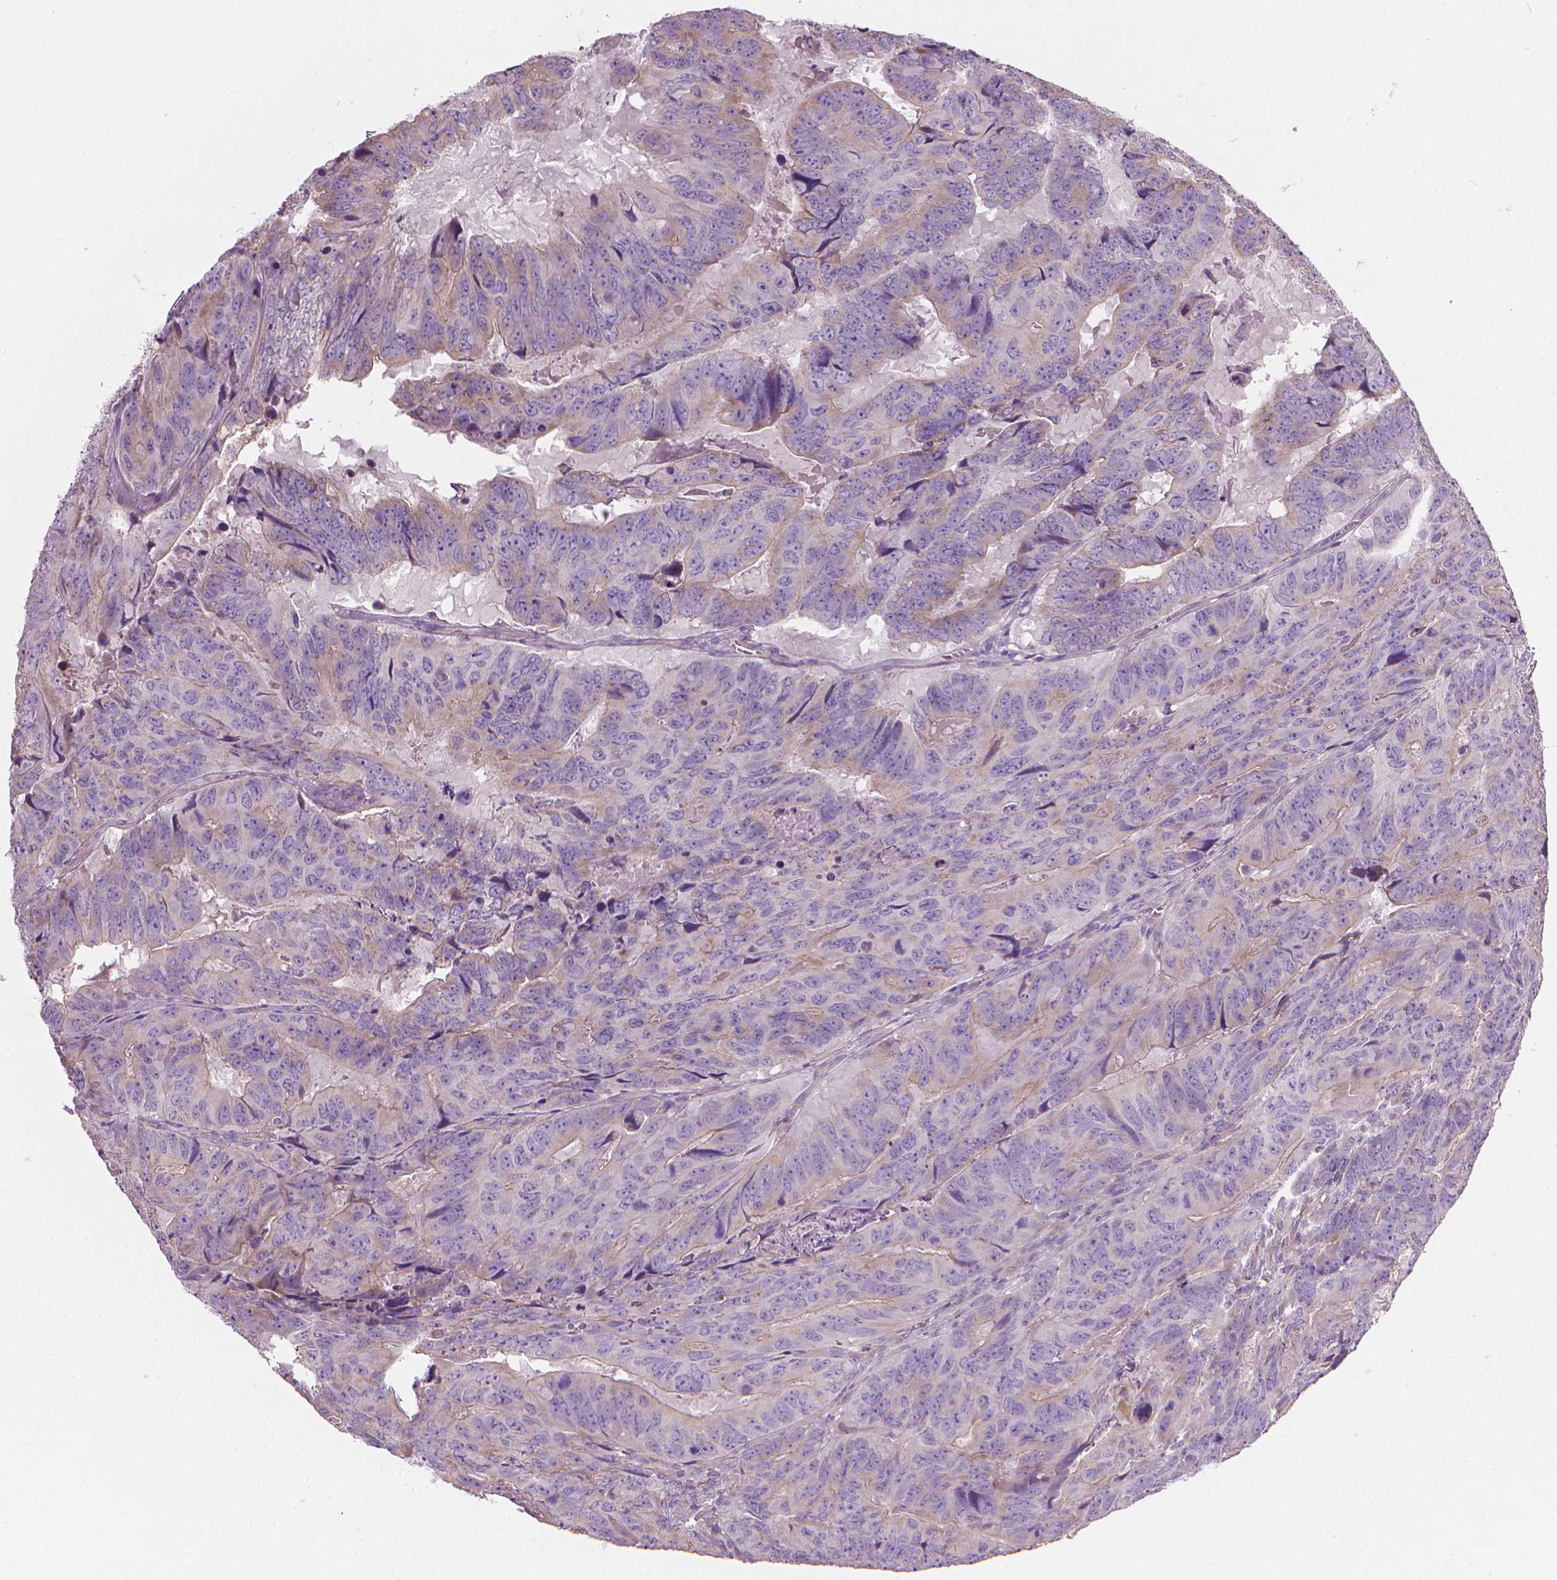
{"staining": {"intensity": "weak", "quantity": "<25%", "location": "cytoplasmic/membranous"}, "tissue": "colorectal cancer", "cell_type": "Tumor cells", "image_type": "cancer", "snomed": [{"axis": "morphology", "description": "Adenocarcinoma, NOS"}, {"axis": "topography", "description": "Colon"}], "caption": "Tumor cells show no significant expression in adenocarcinoma (colorectal).", "gene": "RIIAD1", "patient": {"sex": "male", "age": 79}}